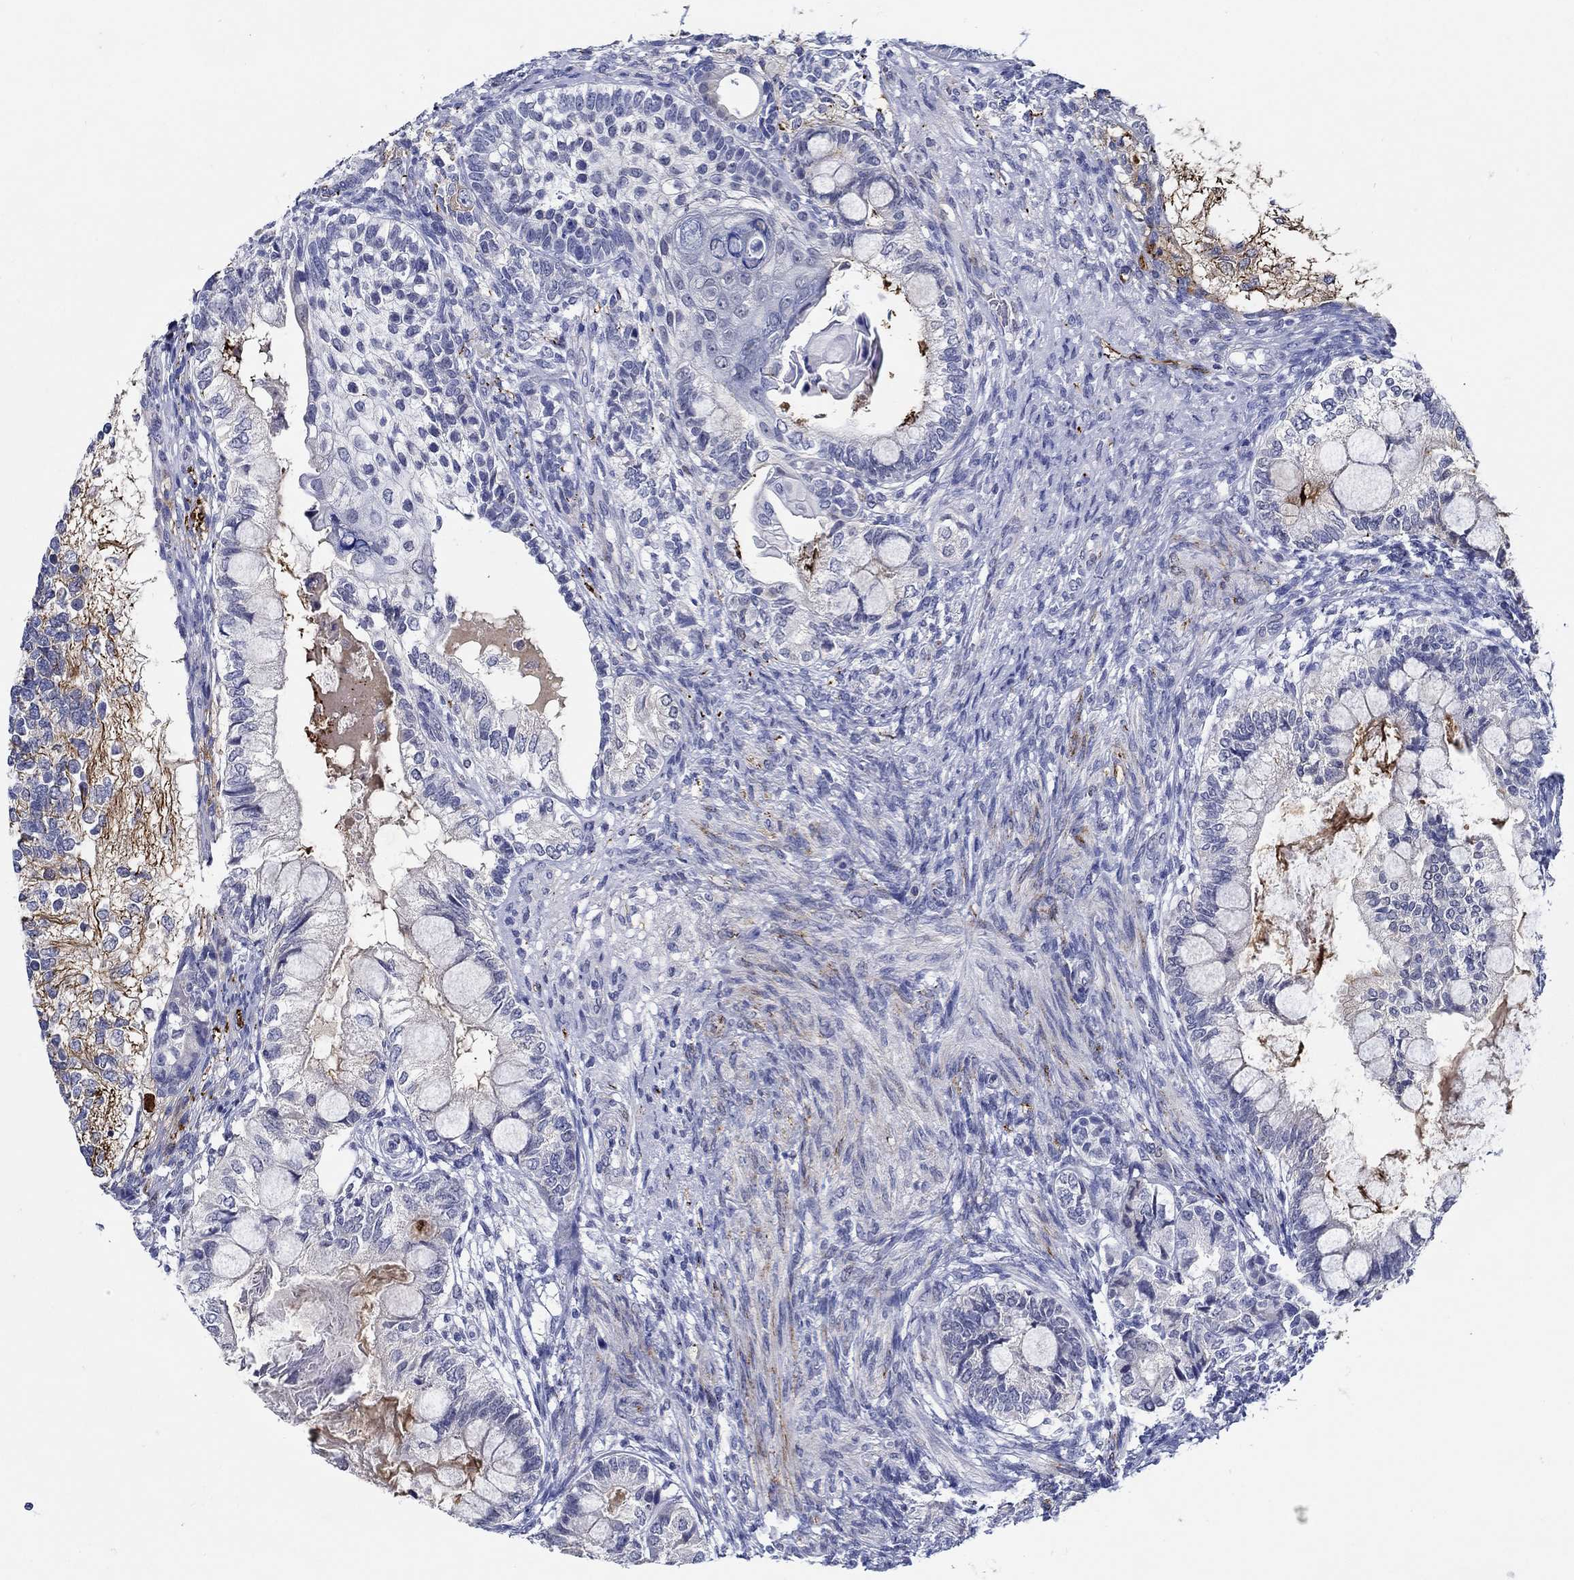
{"staining": {"intensity": "negative", "quantity": "none", "location": "none"}, "tissue": "testis cancer", "cell_type": "Tumor cells", "image_type": "cancer", "snomed": [{"axis": "morphology", "description": "Seminoma, NOS"}, {"axis": "morphology", "description": "Carcinoma, Embryonal, NOS"}, {"axis": "topography", "description": "Testis"}], "caption": "High power microscopy histopathology image of an immunohistochemistry histopathology image of testis seminoma, revealing no significant expression in tumor cells. (Stains: DAB (3,3'-diaminobenzidine) immunohistochemistry (IHC) with hematoxylin counter stain, Microscopy: brightfield microscopy at high magnification).", "gene": "MC2R", "patient": {"sex": "male", "age": 41}}